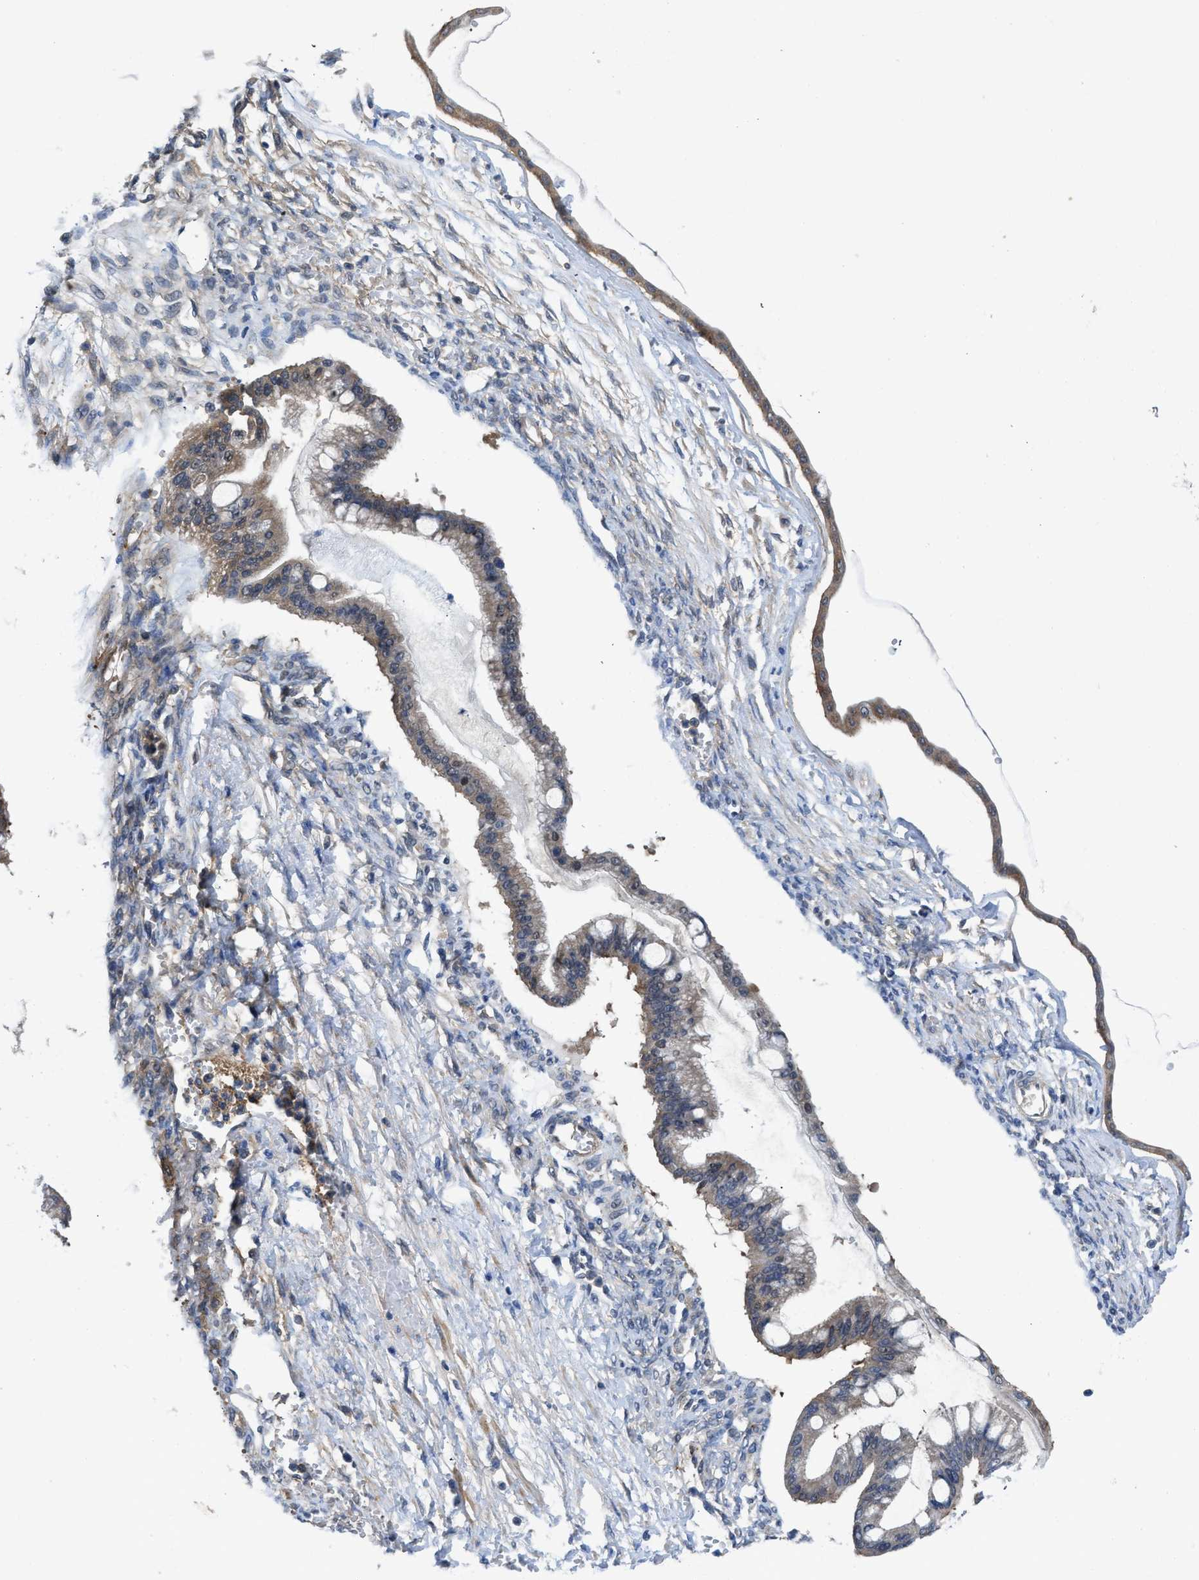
{"staining": {"intensity": "weak", "quantity": ">75%", "location": "cytoplasmic/membranous"}, "tissue": "ovarian cancer", "cell_type": "Tumor cells", "image_type": "cancer", "snomed": [{"axis": "morphology", "description": "Cystadenocarcinoma, mucinous, NOS"}, {"axis": "topography", "description": "Ovary"}], "caption": "Immunohistochemical staining of human ovarian mucinous cystadenocarcinoma reveals low levels of weak cytoplasmic/membranous protein positivity in about >75% of tumor cells.", "gene": "PANX1", "patient": {"sex": "female", "age": 73}}